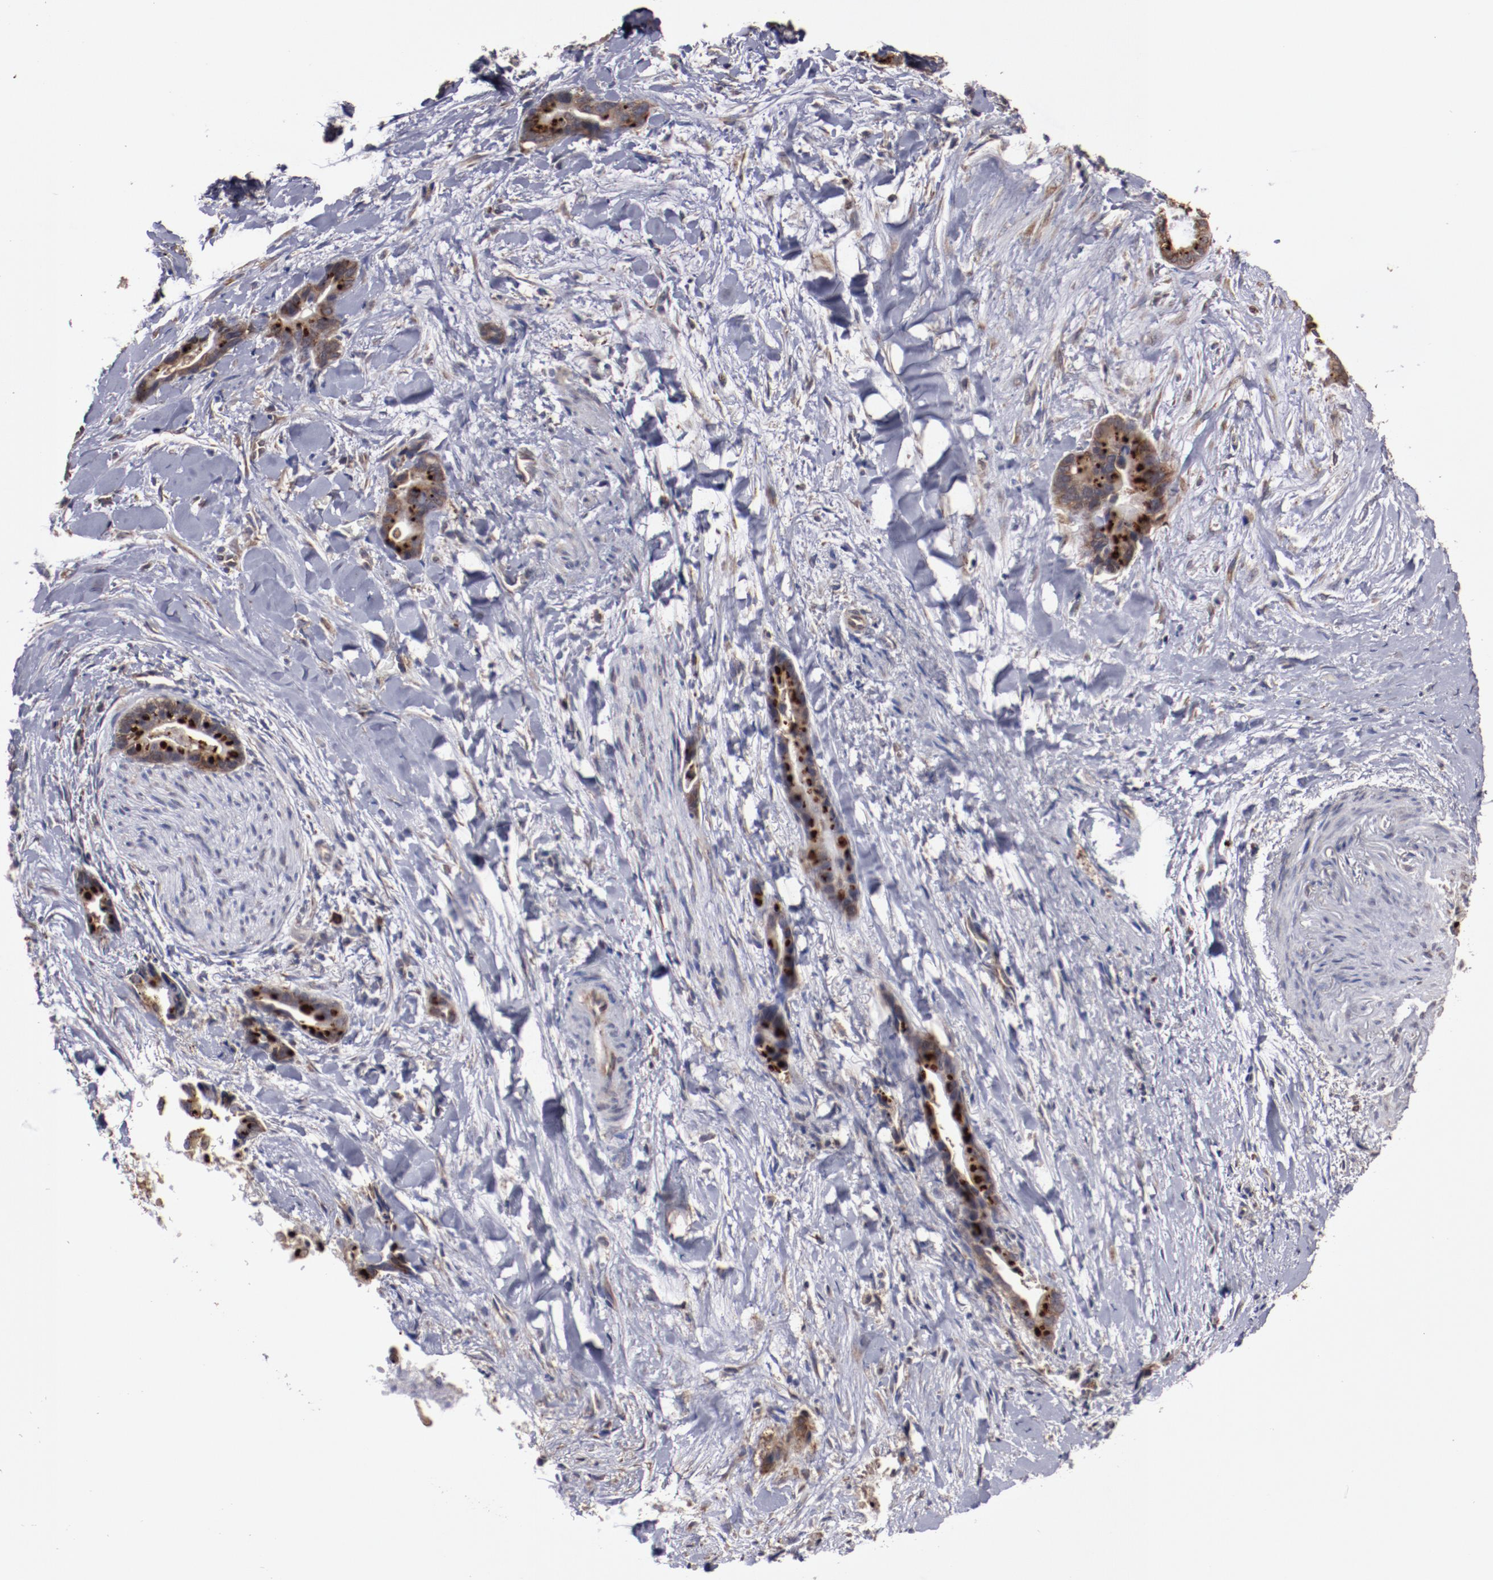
{"staining": {"intensity": "strong", "quantity": ">75%", "location": "cytoplasmic/membranous"}, "tissue": "liver cancer", "cell_type": "Tumor cells", "image_type": "cancer", "snomed": [{"axis": "morphology", "description": "Cholangiocarcinoma"}, {"axis": "topography", "description": "Liver"}], "caption": "Tumor cells exhibit high levels of strong cytoplasmic/membranous expression in about >75% of cells in cholangiocarcinoma (liver). (DAB (3,3'-diaminobenzidine) = brown stain, brightfield microscopy at high magnification).", "gene": "RPS4Y1", "patient": {"sex": "female", "age": 55}}